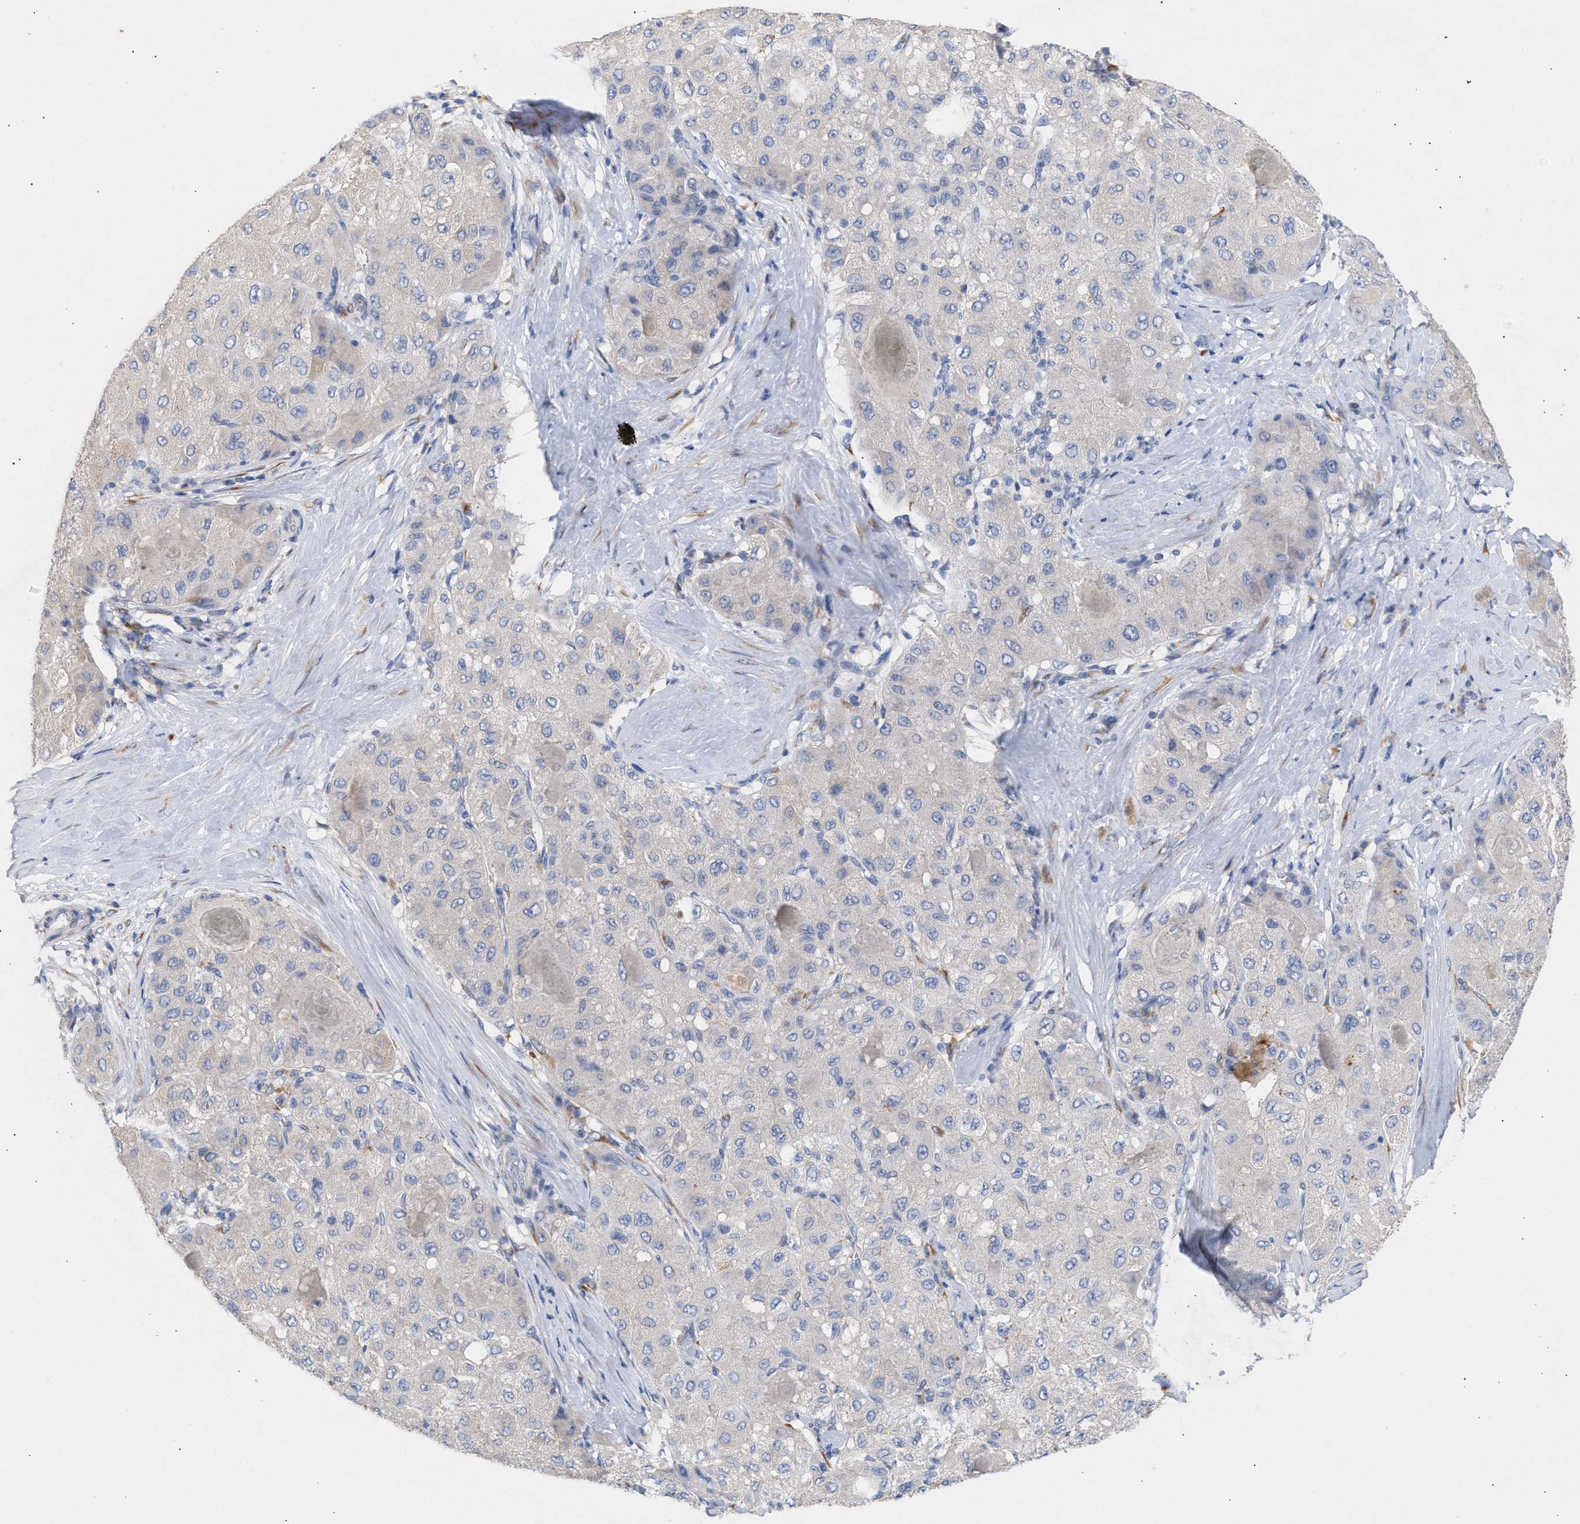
{"staining": {"intensity": "negative", "quantity": "none", "location": "none"}, "tissue": "liver cancer", "cell_type": "Tumor cells", "image_type": "cancer", "snomed": [{"axis": "morphology", "description": "Carcinoma, Hepatocellular, NOS"}, {"axis": "topography", "description": "Liver"}], "caption": "This is a micrograph of immunohistochemistry staining of hepatocellular carcinoma (liver), which shows no staining in tumor cells.", "gene": "SELENOM", "patient": {"sex": "male", "age": 80}}